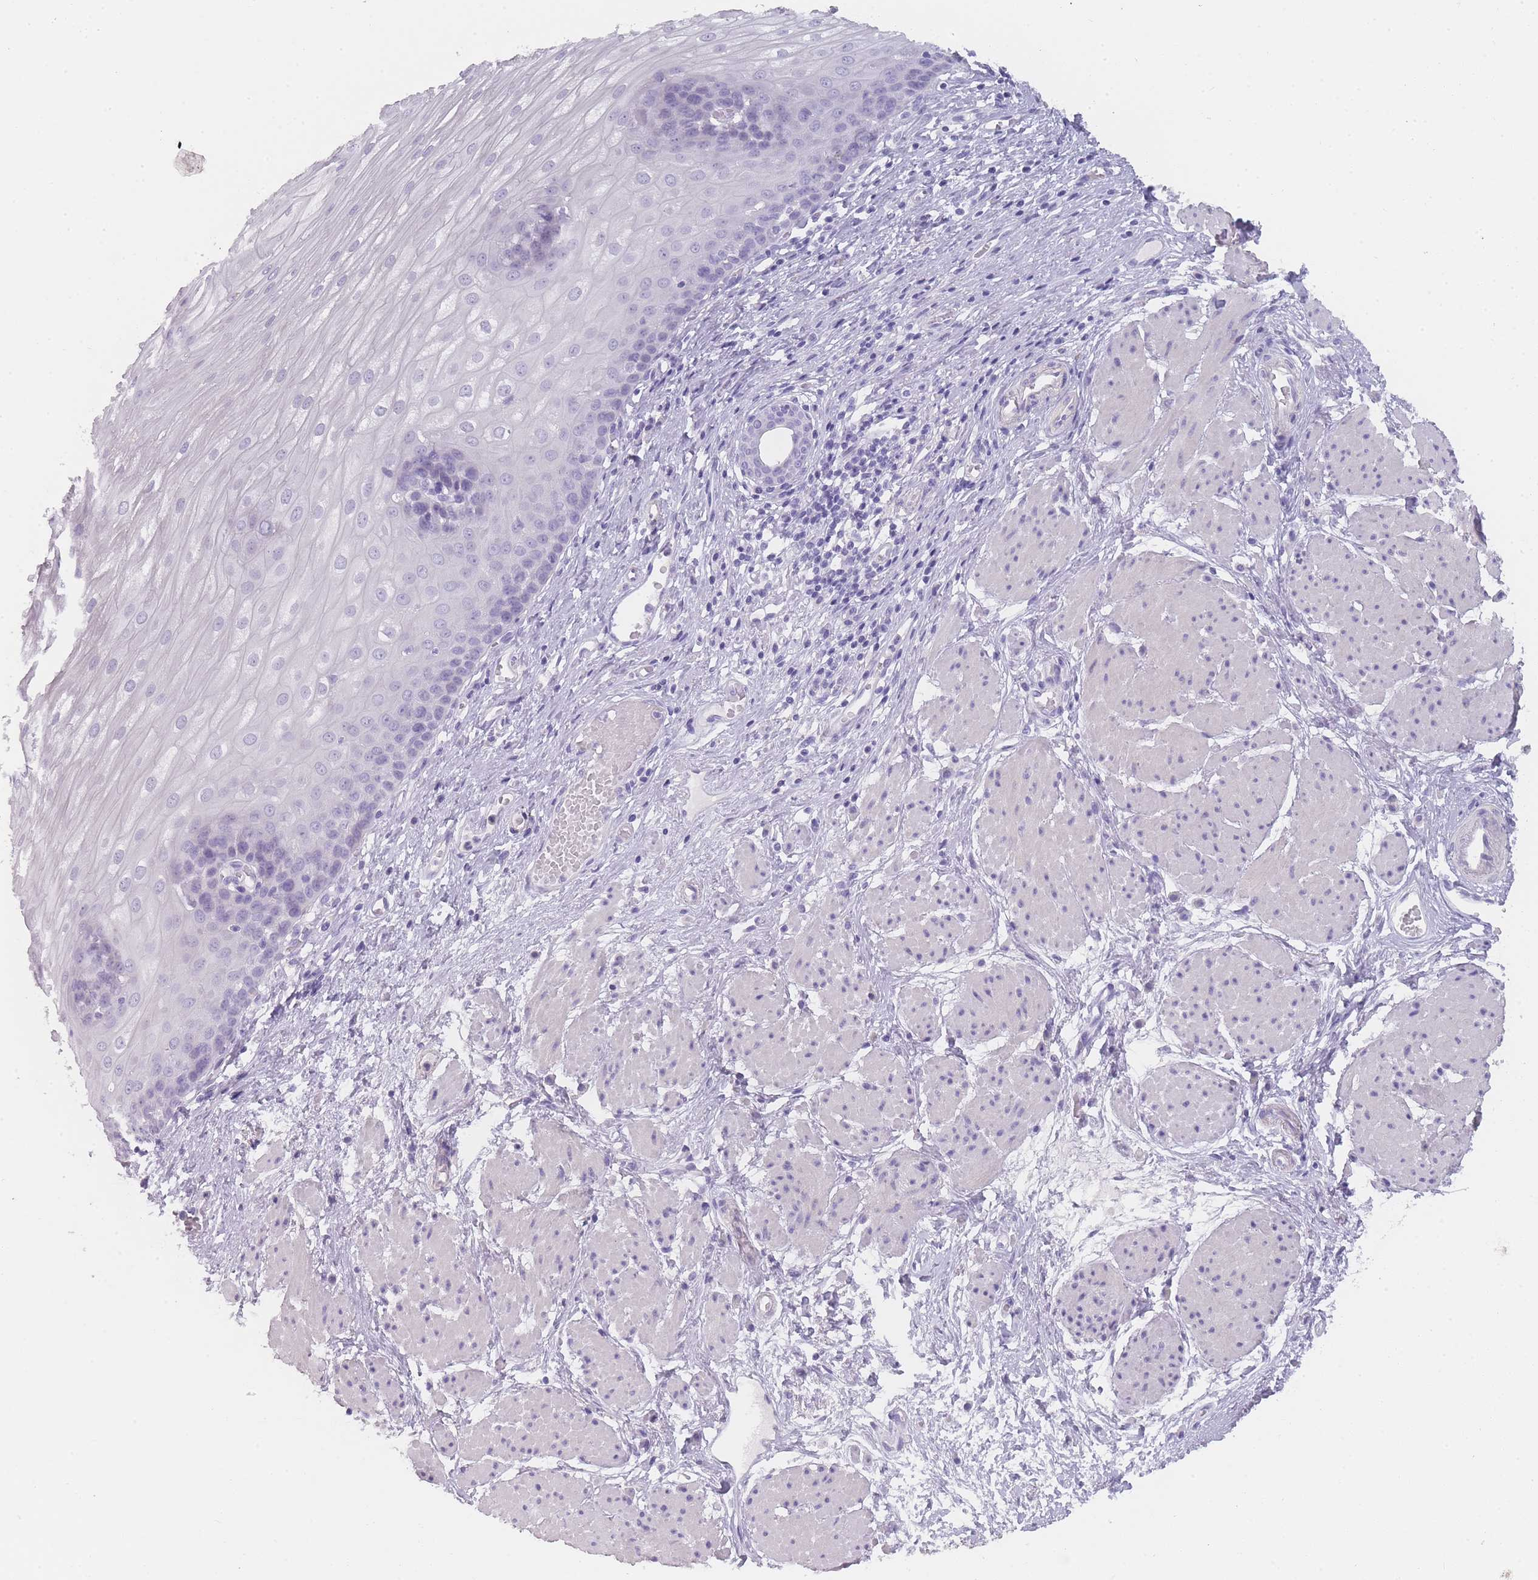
{"staining": {"intensity": "negative", "quantity": "none", "location": "none"}, "tissue": "esophagus", "cell_type": "Squamous epithelial cells", "image_type": "normal", "snomed": [{"axis": "morphology", "description": "Normal tissue, NOS"}, {"axis": "topography", "description": "Esophagus"}], "caption": "Immunohistochemical staining of unremarkable esophagus shows no significant staining in squamous epithelial cells.", "gene": "TCP11X1", "patient": {"sex": "male", "age": 69}}